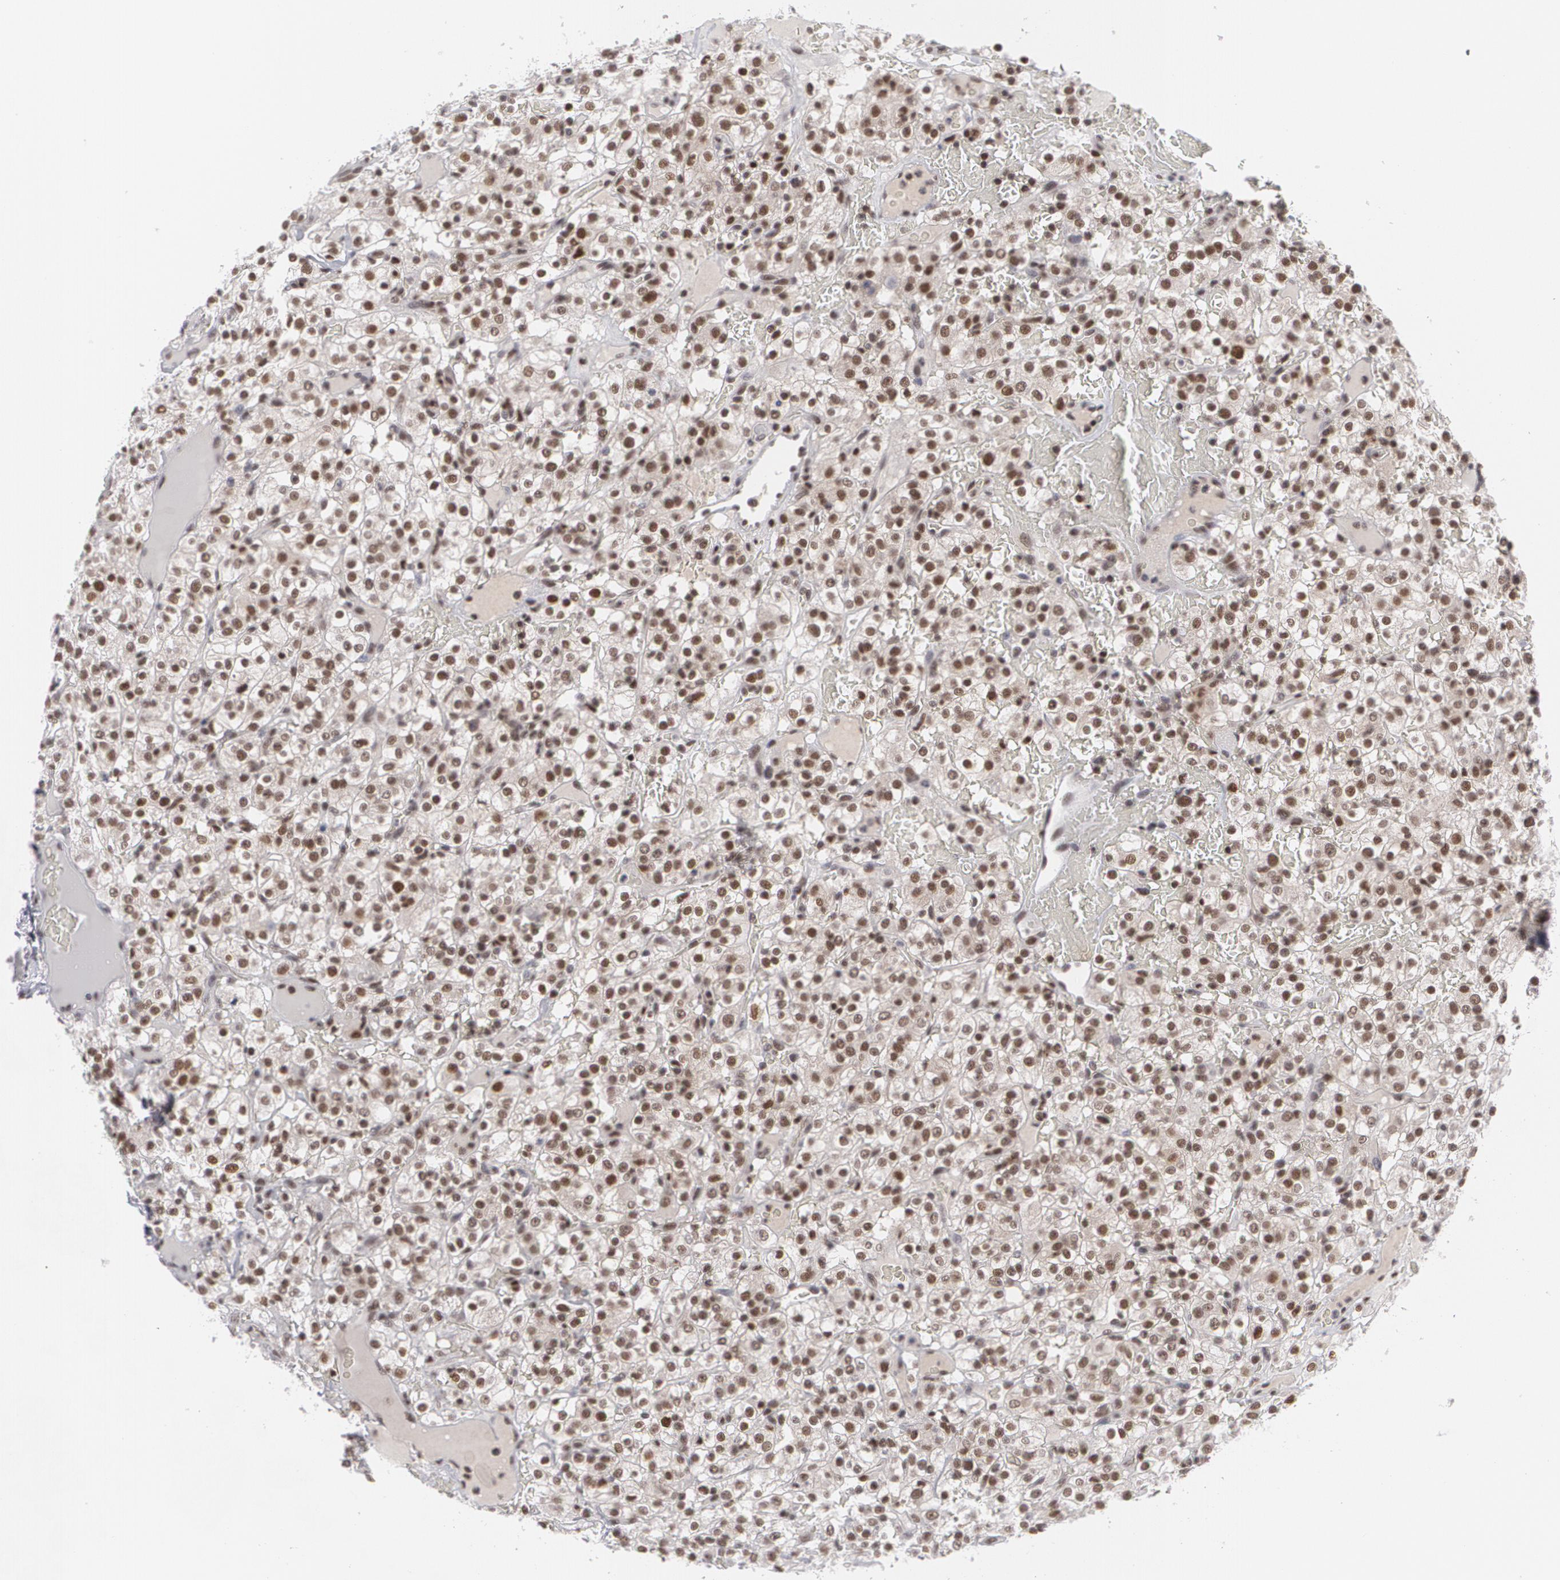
{"staining": {"intensity": "moderate", "quantity": ">75%", "location": "nuclear"}, "tissue": "renal cancer", "cell_type": "Tumor cells", "image_type": "cancer", "snomed": [{"axis": "morphology", "description": "Normal tissue, NOS"}, {"axis": "morphology", "description": "Adenocarcinoma, NOS"}, {"axis": "topography", "description": "Kidney"}], "caption": "This micrograph exhibits immunohistochemistry staining of human renal cancer (adenocarcinoma), with medium moderate nuclear positivity in approximately >75% of tumor cells.", "gene": "MCL1", "patient": {"sex": "female", "age": 72}}